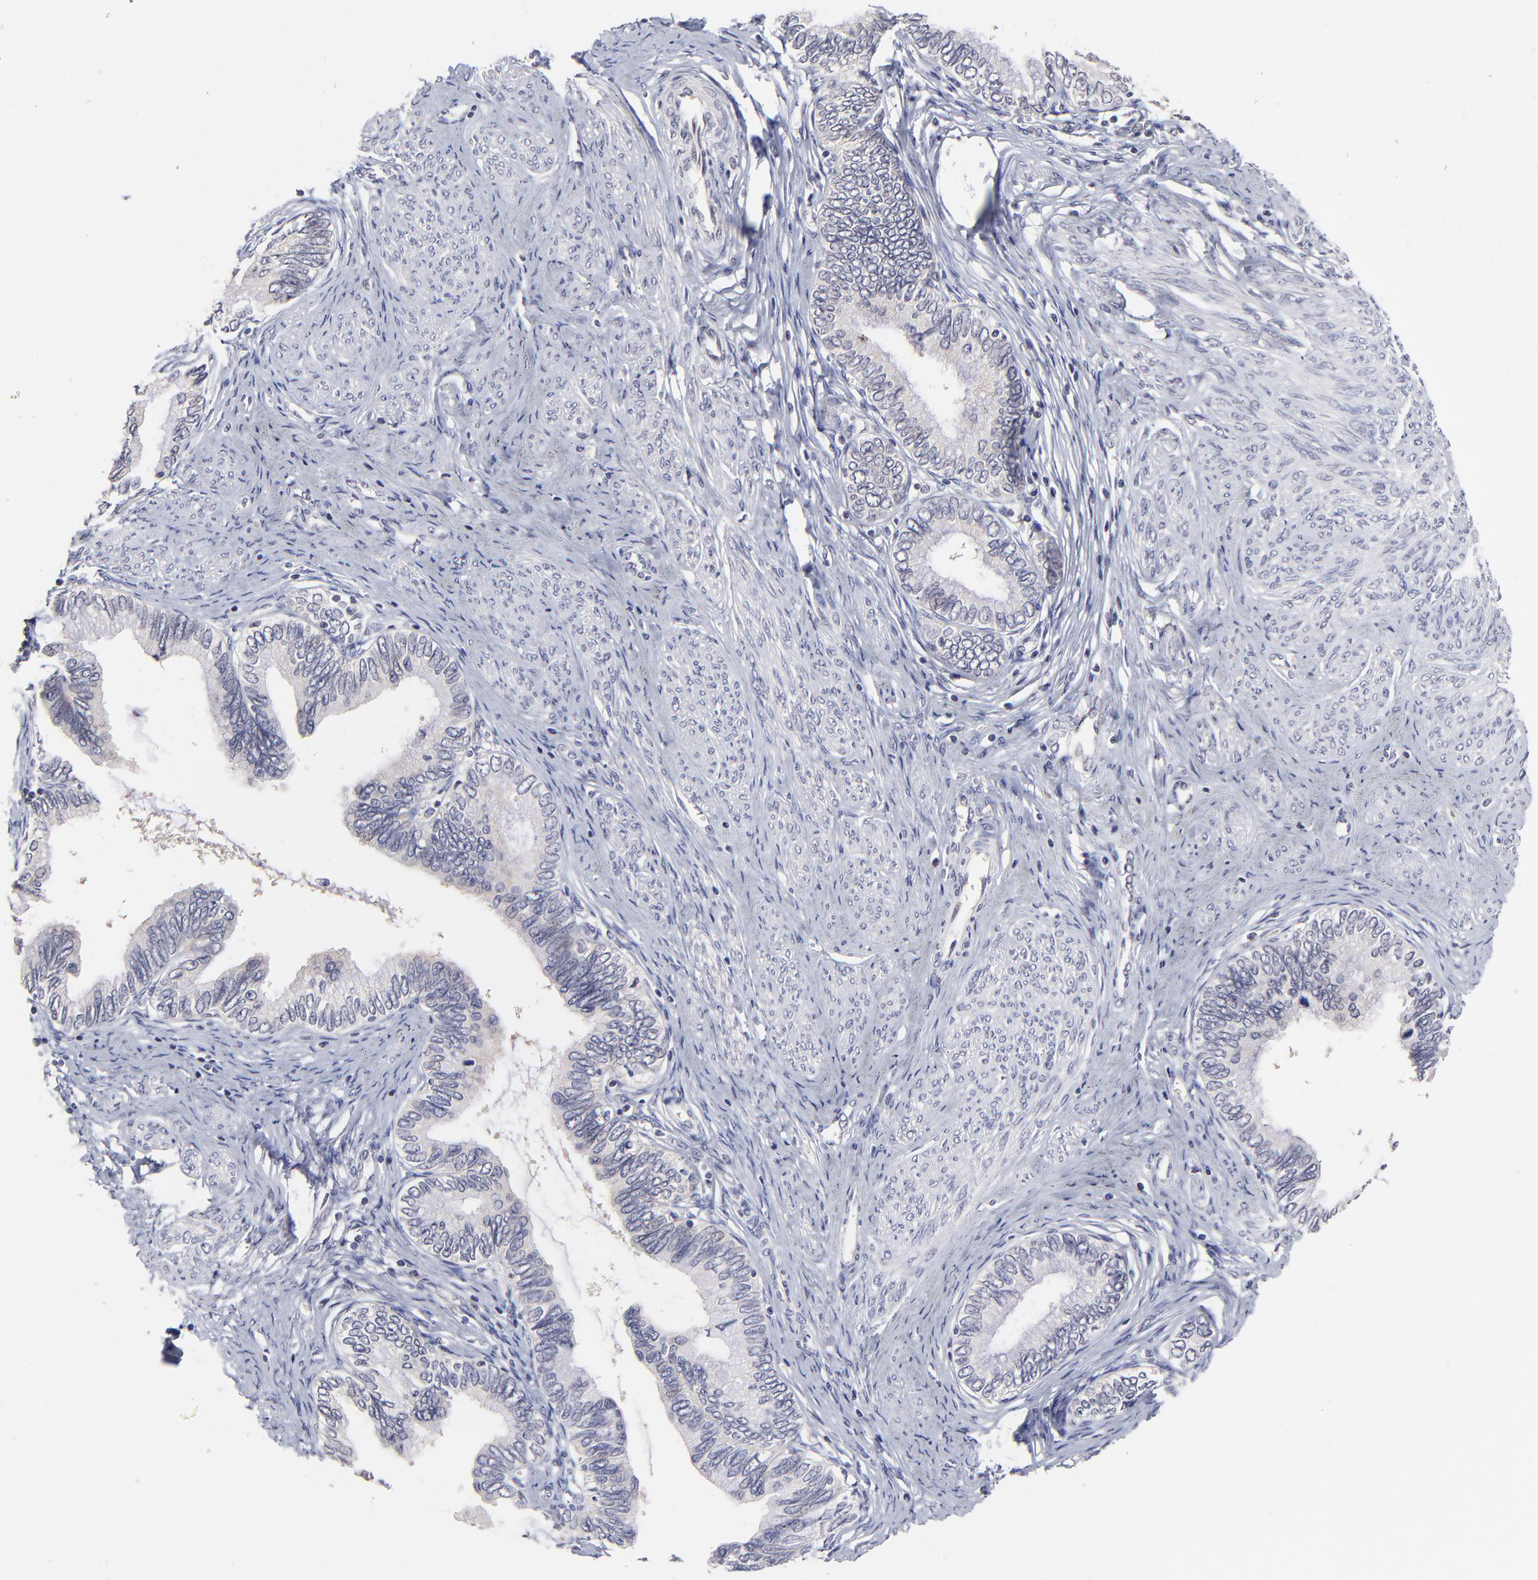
{"staining": {"intensity": "weak", "quantity": "<25%", "location": "nuclear"}, "tissue": "cervical cancer", "cell_type": "Tumor cells", "image_type": "cancer", "snomed": [{"axis": "morphology", "description": "Adenocarcinoma, NOS"}, {"axis": "topography", "description": "Cervix"}], "caption": "This is an immunohistochemistry (IHC) histopathology image of human adenocarcinoma (cervical). There is no expression in tumor cells.", "gene": "ZNF10", "patient": {"sex": "female", "age": 49}}